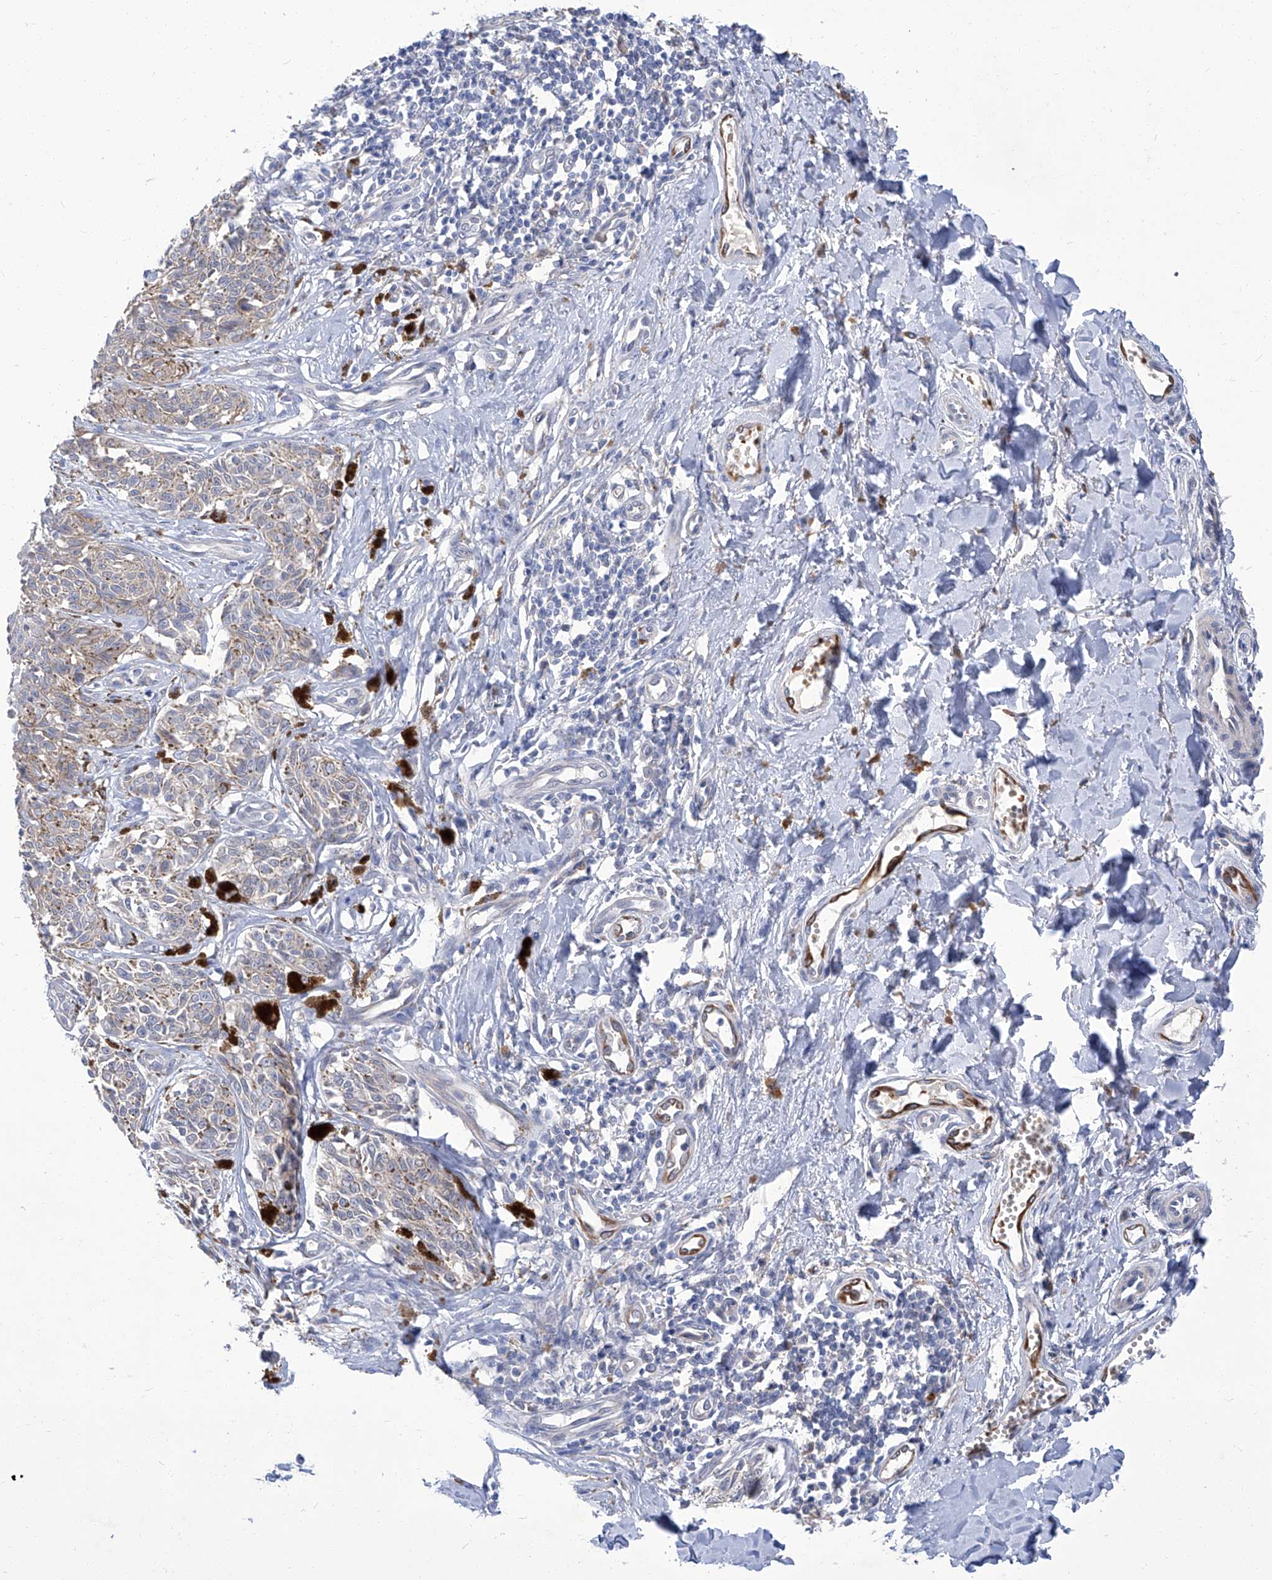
{"staining": {"intensity": "weak", "quantity": "<25%", "location": "cytoplasmic/membranous"}, "tissue": "melanoma", "cell_type": "Tumor cells", "image_type": "cancer", "snomed": [{"axis": "morphology", "description": "Malignant melanoma, NOS"}, {"axis": "topography", "description": "Skin"}], "caption": "Histopathology image shows no significant protein staining in tumor cells of malignant melanoma.", "gene": "PARD3", "patient": {"sex": "male", "age": 53}}